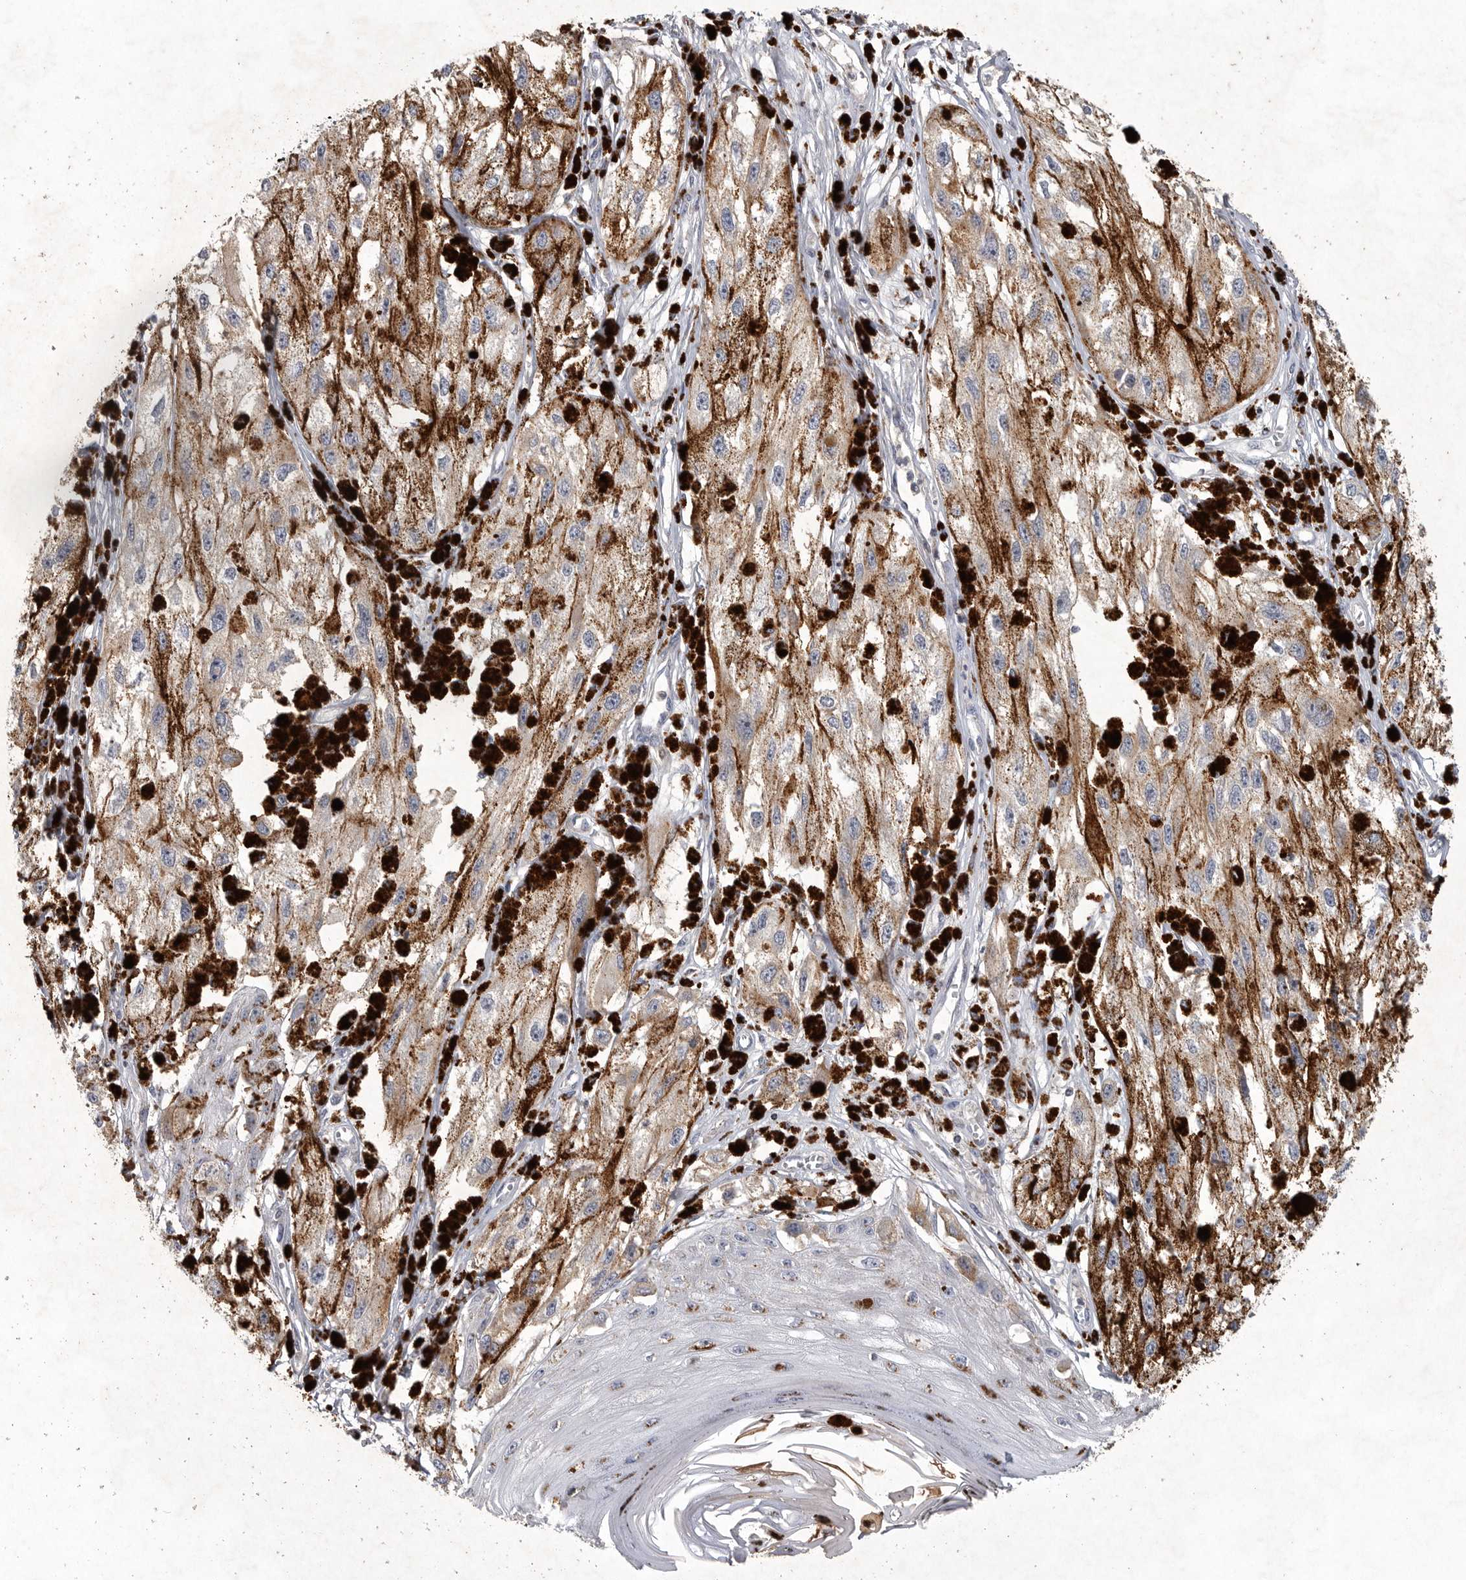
{"staining": {"intensity": "weak", "quantity": "<25%", "location": "cytoplasmic/membranous"}, "tissue": "melanoma", "cell_type": "Tumor cells", "image_type": "cancer", "snomed": [{"axis": "morphology", "description": "Malignant melanoma, NOS"}, {"axis": "topography", "description": "Skin"}], "caption": "Protein analysis of melanoma displays no significant expression in tumor cells.", "gene": "LAMTOR3", "patient": {"sex": "male", "age": 88}}